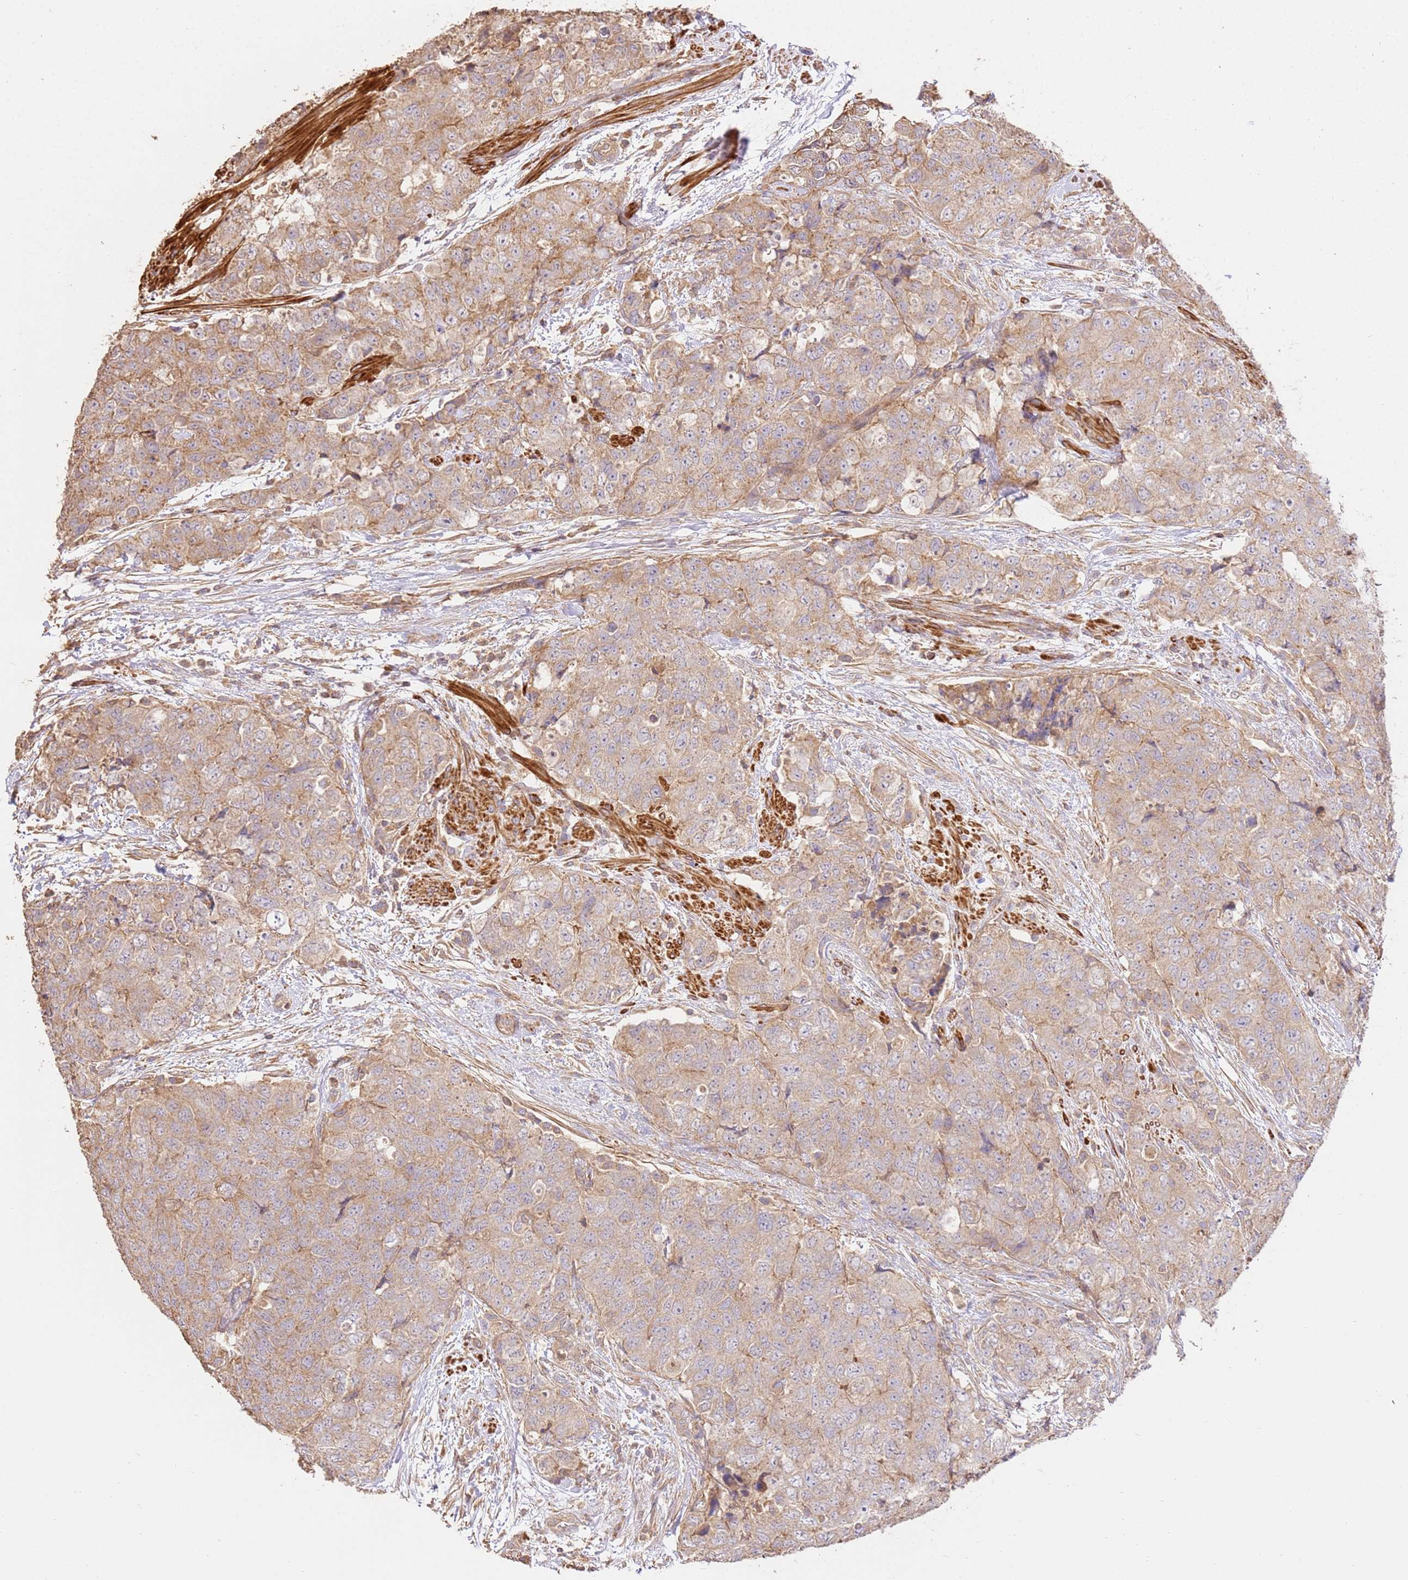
{"staining": {"intensity": "weak", "quantity": ">75%", "location": "cytoplasmic/membranous"}, "tissue": "urothelial cancer", "cell_type": "Tumor cells", "image_type": "cancer", "snomed": [{"axis": "morphology", "description": "Urothelial carcinoma, High grade"}, {"axis": "topography", "description": "Urinary bladder"}], "caption": "Tumor cells exhibit weak cytoplasmic/membranous positivity in approximately >75% of cells in urothelial cancer. (Brightfield microscopy of DAB IHC at high magnification).", "gene": "CEP55", "patient": {"sex": "female", "age": 78}}